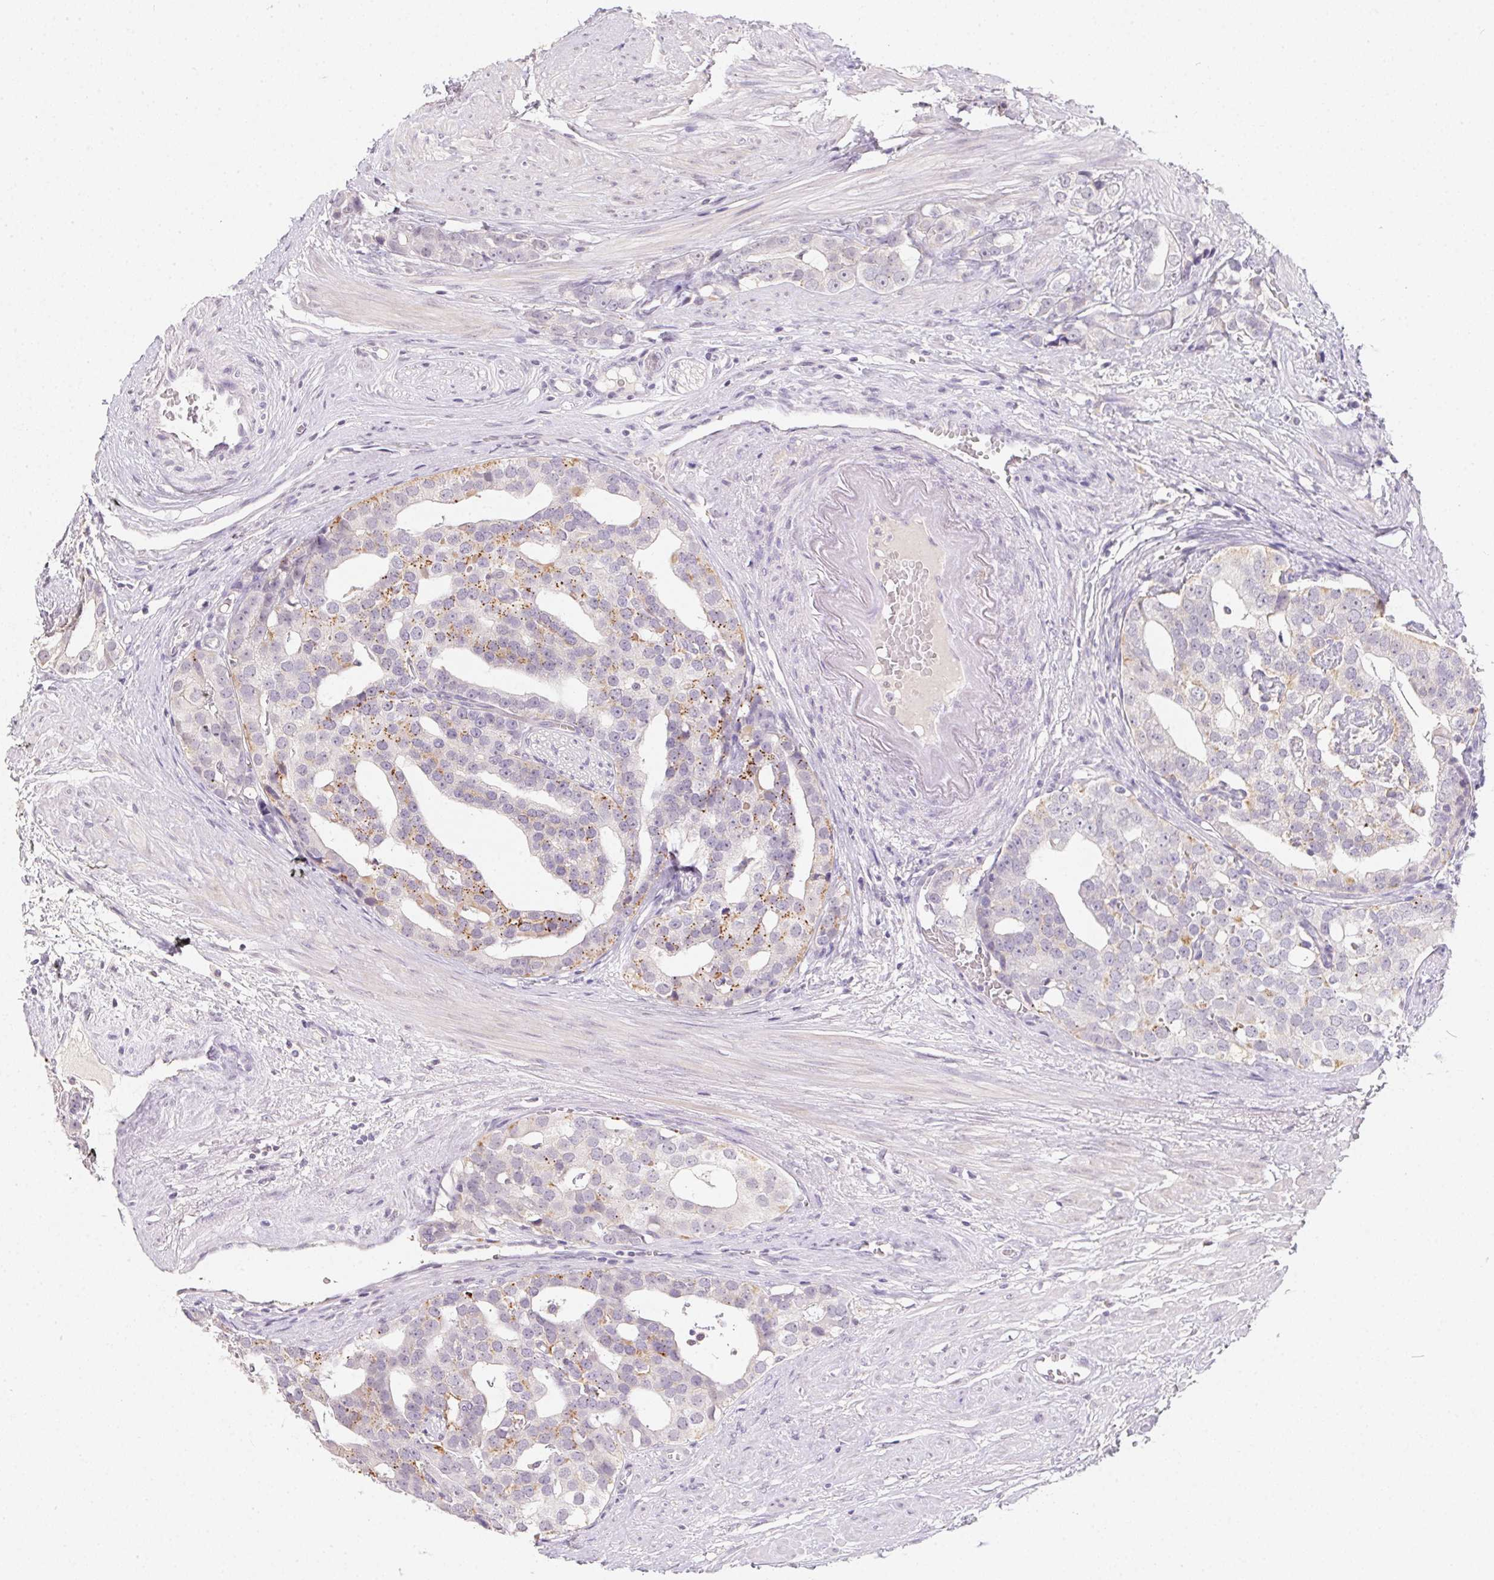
{"staining": {"intensity": "negative", "quantity": "none", "location": "none"}, "tissue": "prostate cancer", "cell_type": "Tumor cells", "image_type": "cancer", "snomed": [{"axis": "morphology", "description": "Adenocarcinoma, High grade"}, {"axis": "topography", "description": "Prostate"}], "caption": "Tumor cells are negative for brown protein staining in prostate cancer.", "gene": "SLC6A18", "patient": {"sex": "male", "age": 71}}